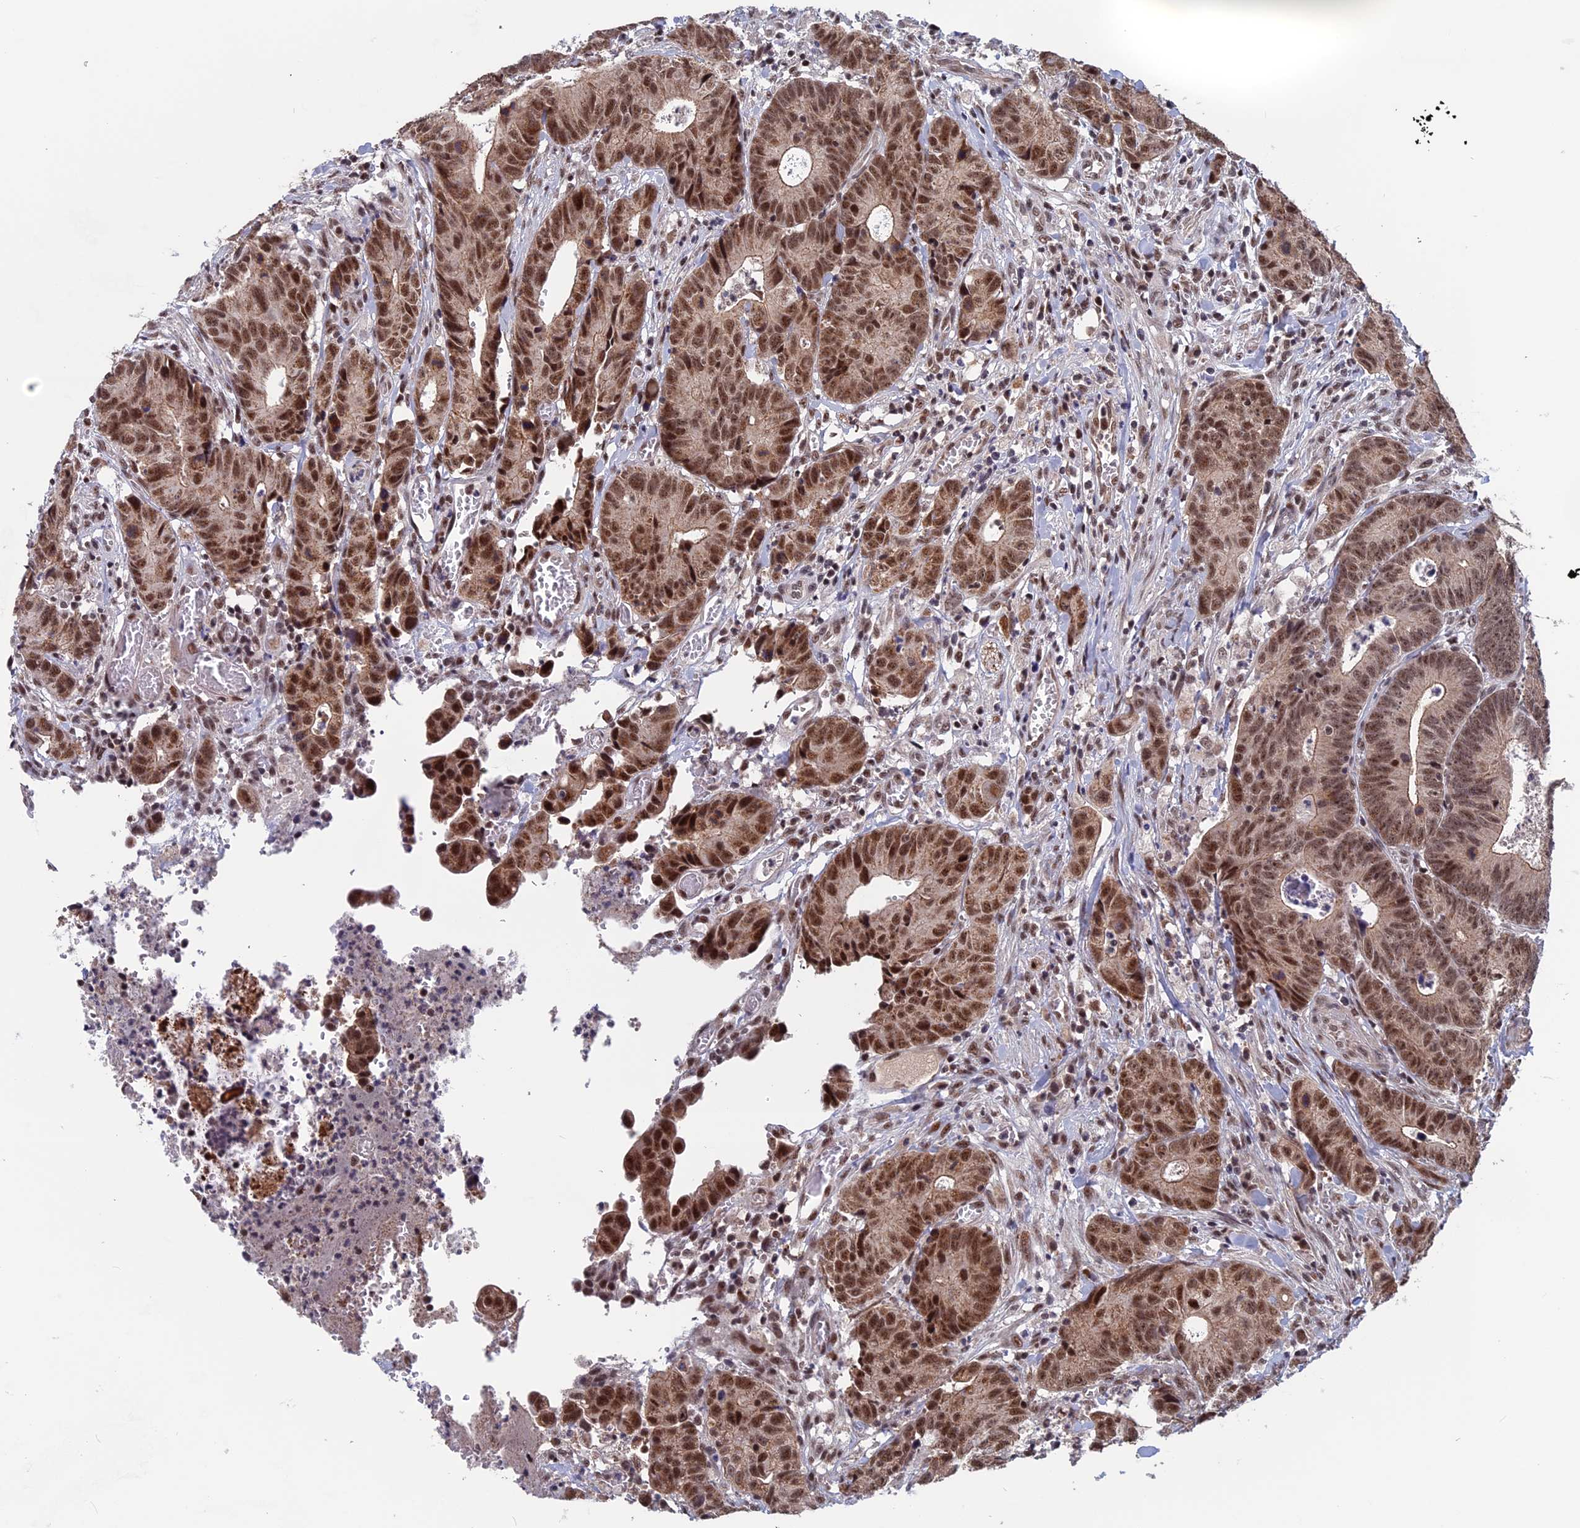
{"staining": {"intensity": "moderate", "quantity": ">75%", "location": "nuclear"}, "tissue": "colorectal cancer", "cell_type": "Tumor cells", "image_type": "cancer", "snomed": [{"axis": "morphology", "description": "Adenocarcinoma, NOS"}, {"axis": "topography", "description": "Colon"}], "caption": "A high-resolution micrograph shows immunohistochemistry (IHC) staining of adenocarcinoma (colorectal), which shows moderate nuclear expression in approximately >75% of tumor cells.", "gene": "CACTIN", "patient": {"sex": "female", "age": 57}}